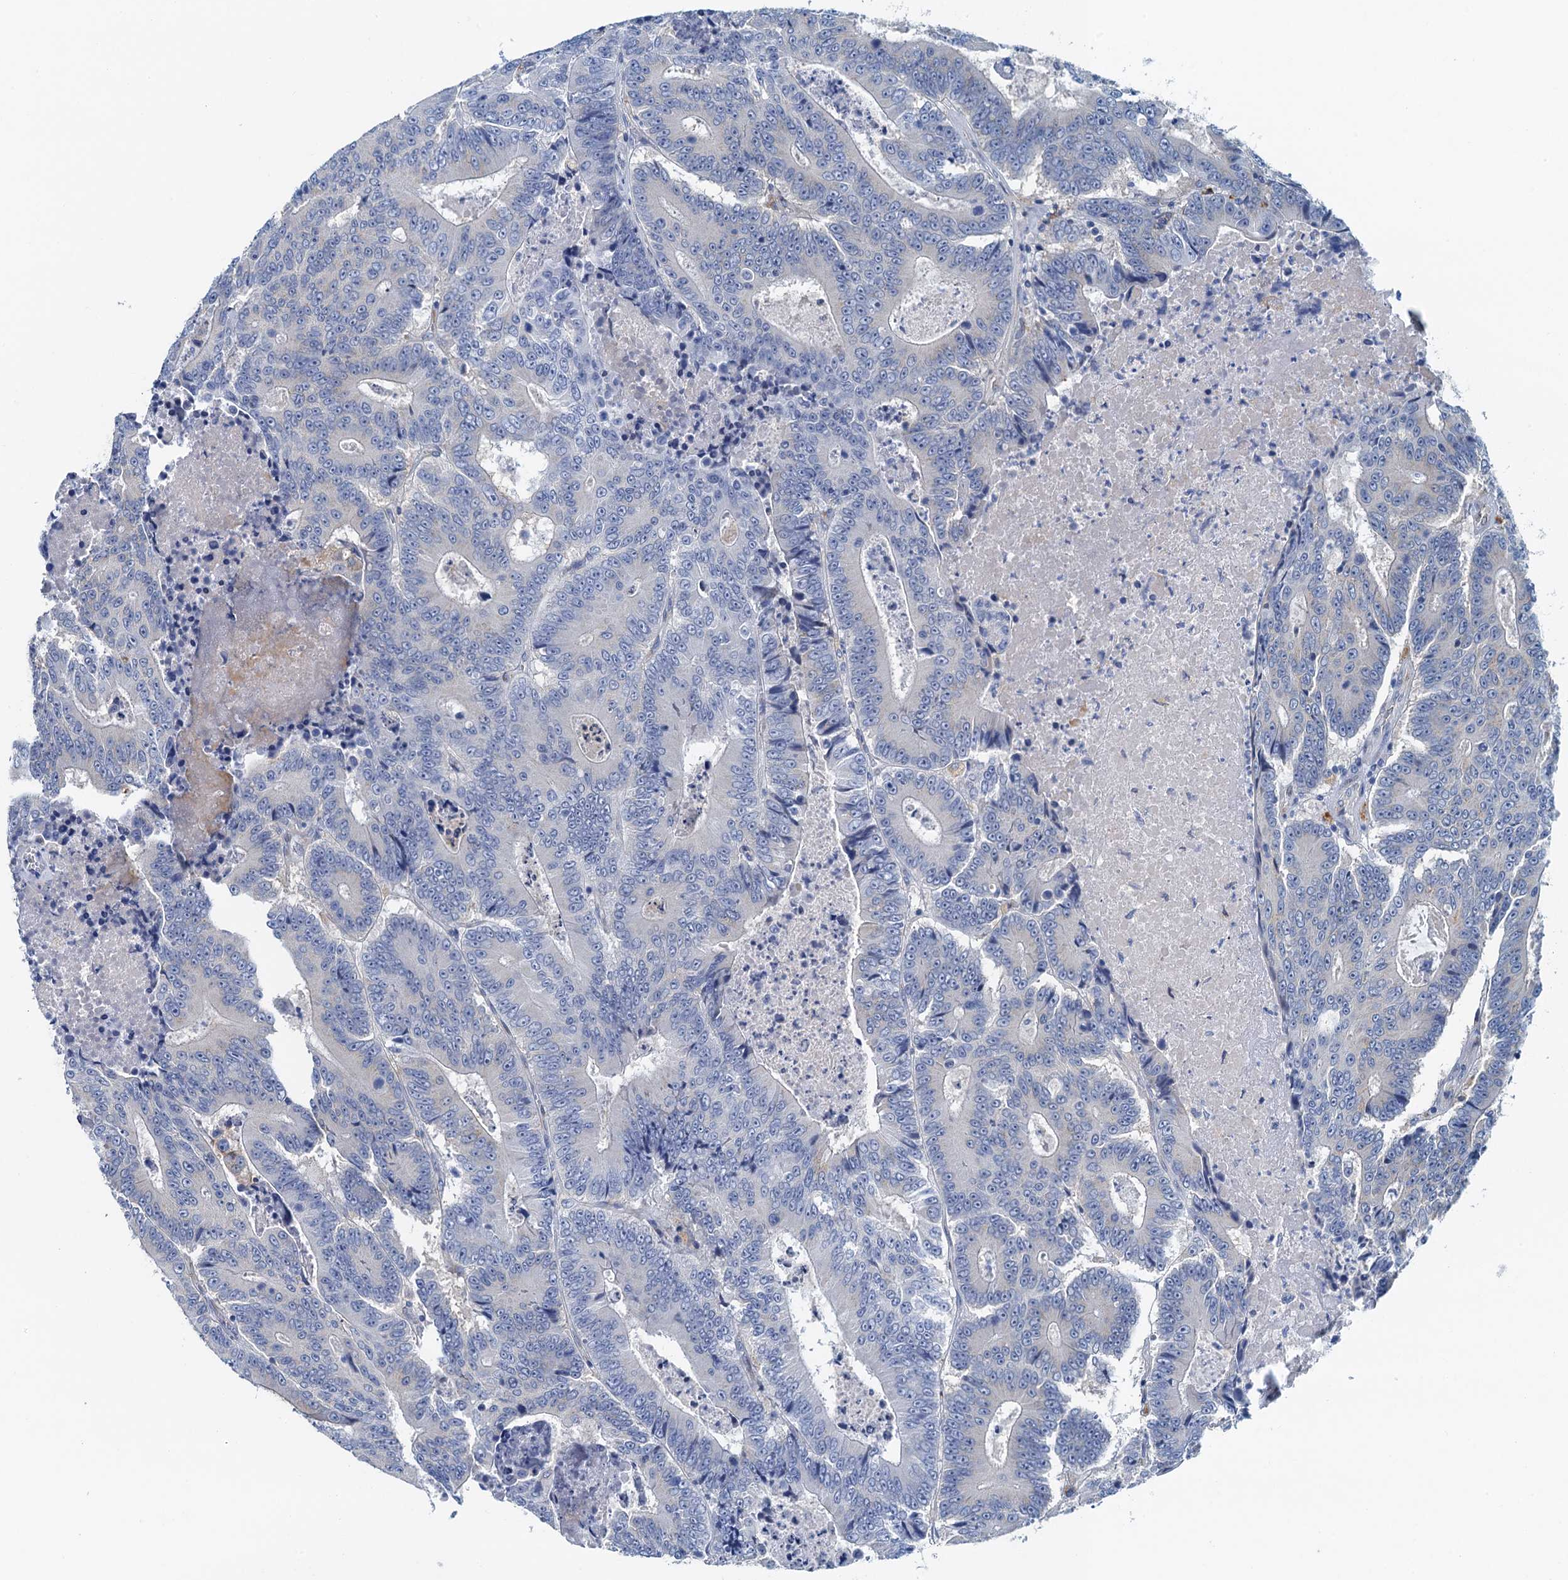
{"staining": {"intensity": "negative", "quantity": "none", "location": "none"}, "tissue": "colorectal cancer", "cell_type": "Tumor cells", "image_type": "cancer", "snomed": [{"axis": "morphology", "description": "Adenocarcinoma, NOS"}, {"axis": "topography", "description": "Colon"}], "caption": "This is an immunohistochemistry (IHC) histopathology image of human colorectal cancer (adenocarcinoma). There is no expression in tumor cells.", "gene": "NBEA", "patient": {"sex": "male", "age": 83}}